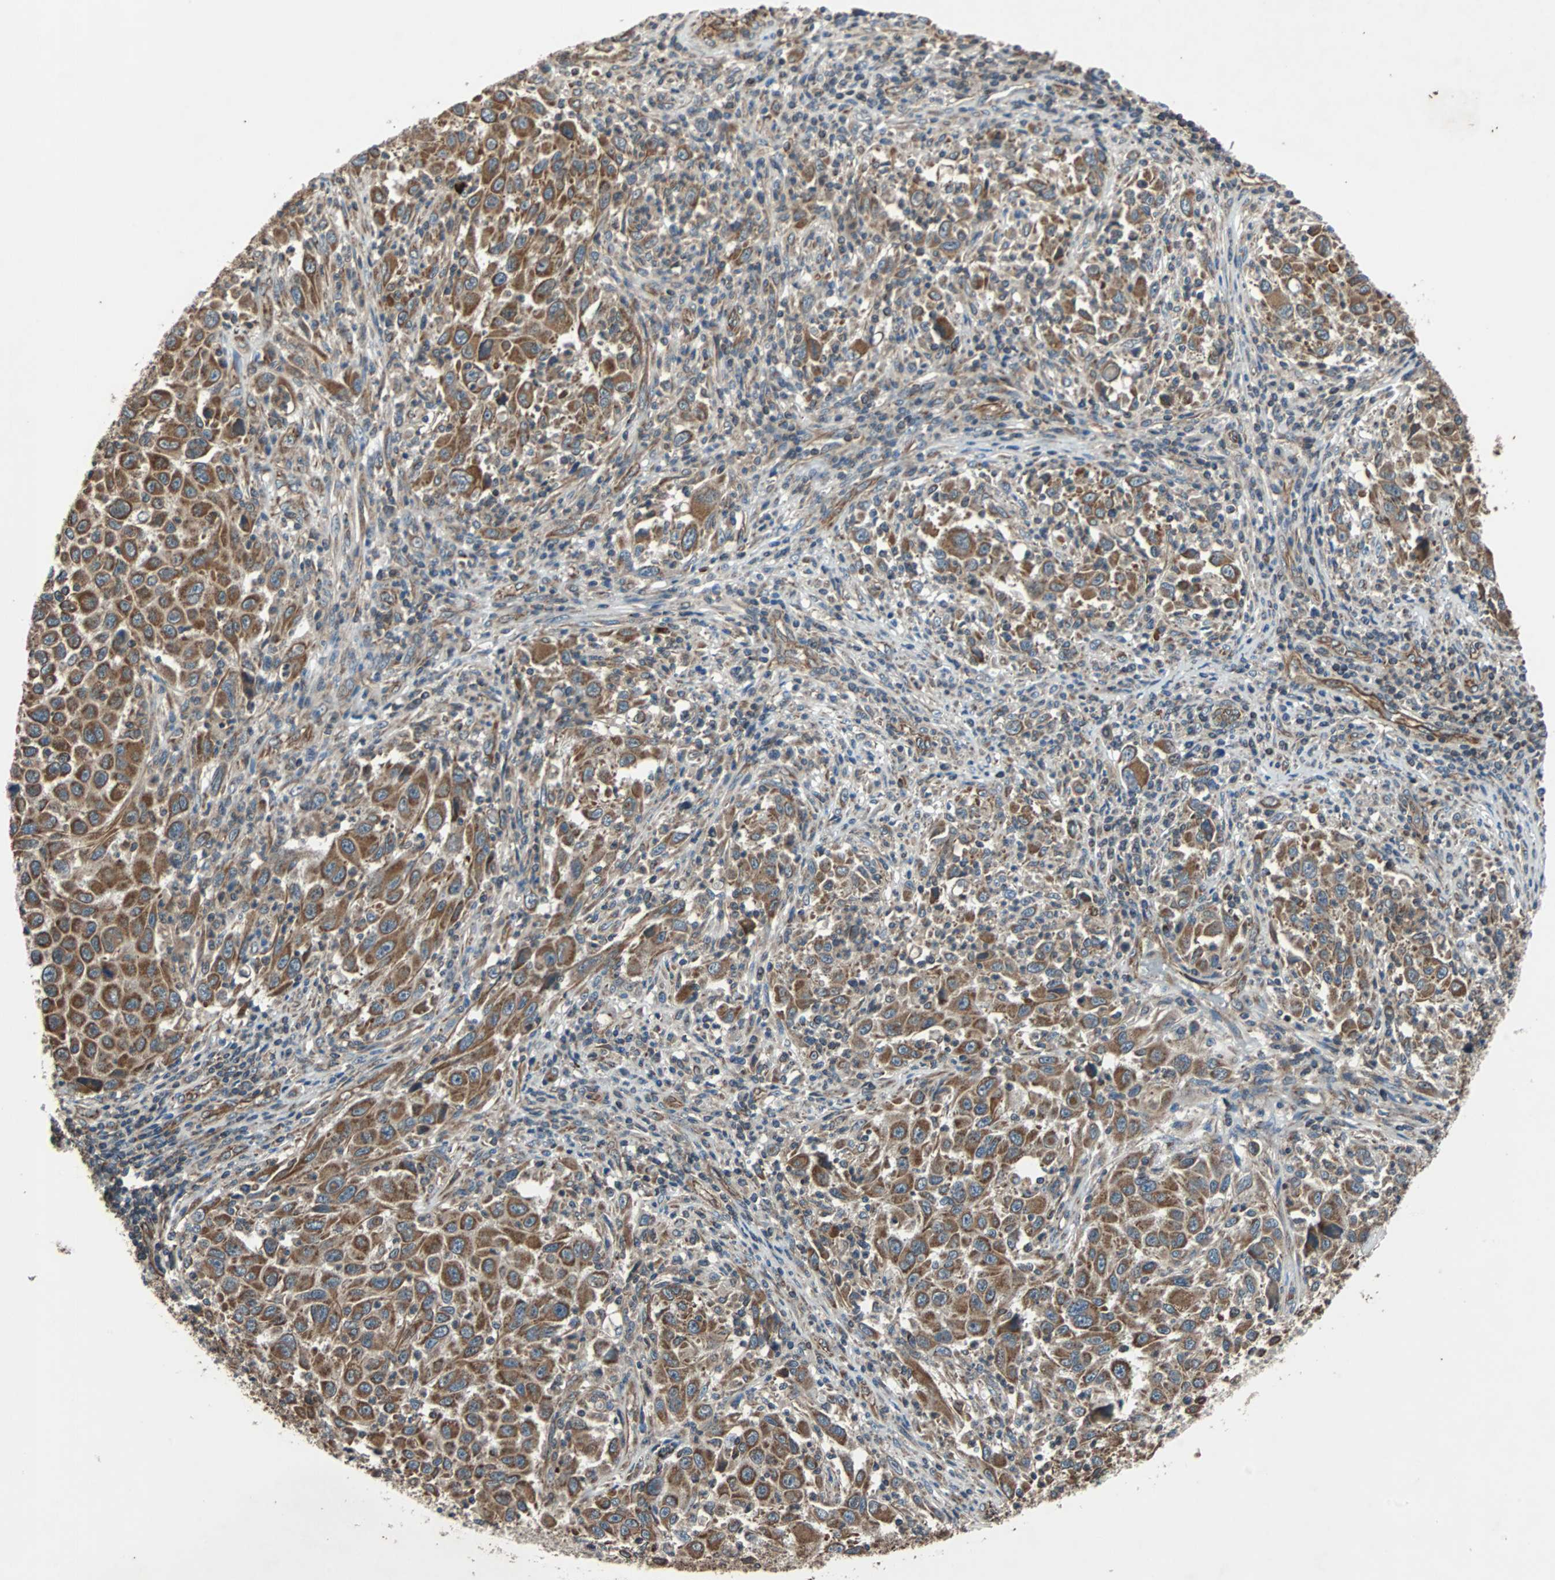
{"staining": {"intensity": "moderate", "quantity": ">75%", "location": "cytoplasmic/membranous"}, "tissue": "melanoma", "cell_type": "Tumor cells", "image_type": "cancer", "snomed": [{"axis": "morphology", "description": "Malignant melanoma, Metastatic site"}, {"axis": "topography", "description": "Lymph node"}], "caption": "This photomicrograph reveals IHC staining of human malignant melanoma (metastatic site), with medium moderate cytoplasmic/membranous expression in approximately >75% of tumor cells.", "gene": "ACTR3", "patient": {"sex": "male", "age": 61}}